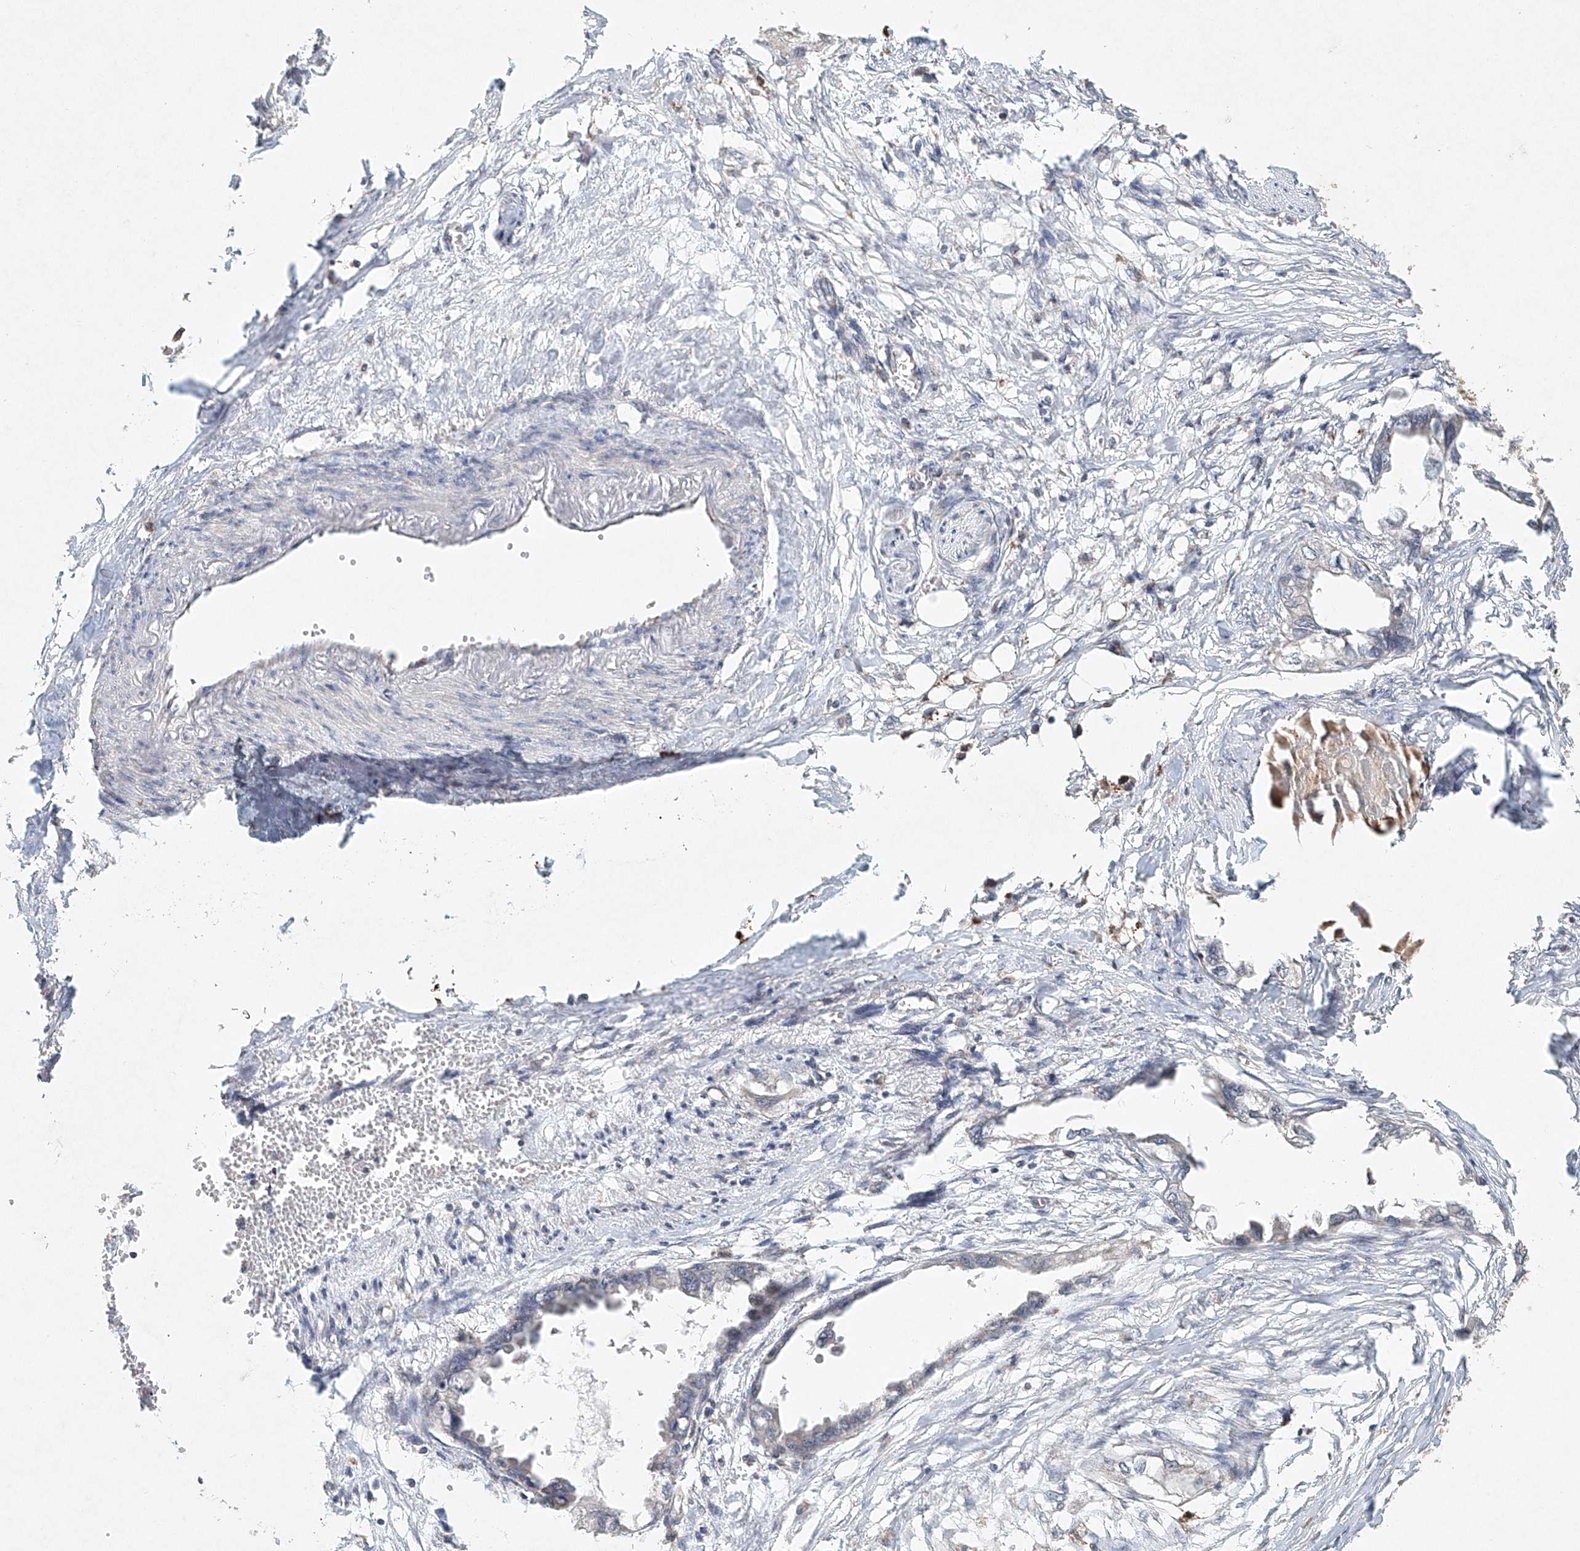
{"staining": {"intensity": "negative", "quantity": "none", "location": "none"}, "tissue": "endometrial cancer", "cell_type": "Tumor cells", "image_type": "cancer", "snomed": [{"axis": "morphology", "description": "Adenocarcinoma, NOS"}, {"axis": "morphology", "description": "Adenocarcinoma, metastatic, NOS"}, {"axis": "topography", "description": "Adipose tissue"}, {"axis": "topography", "description": "Endometrium"}], "caption": "Image shows no protein positivity in tumor cells of endometrial adenocarcinoma tissue.", "gene": "DCAF11", "patient": {"sex": "female", "age": 67}}